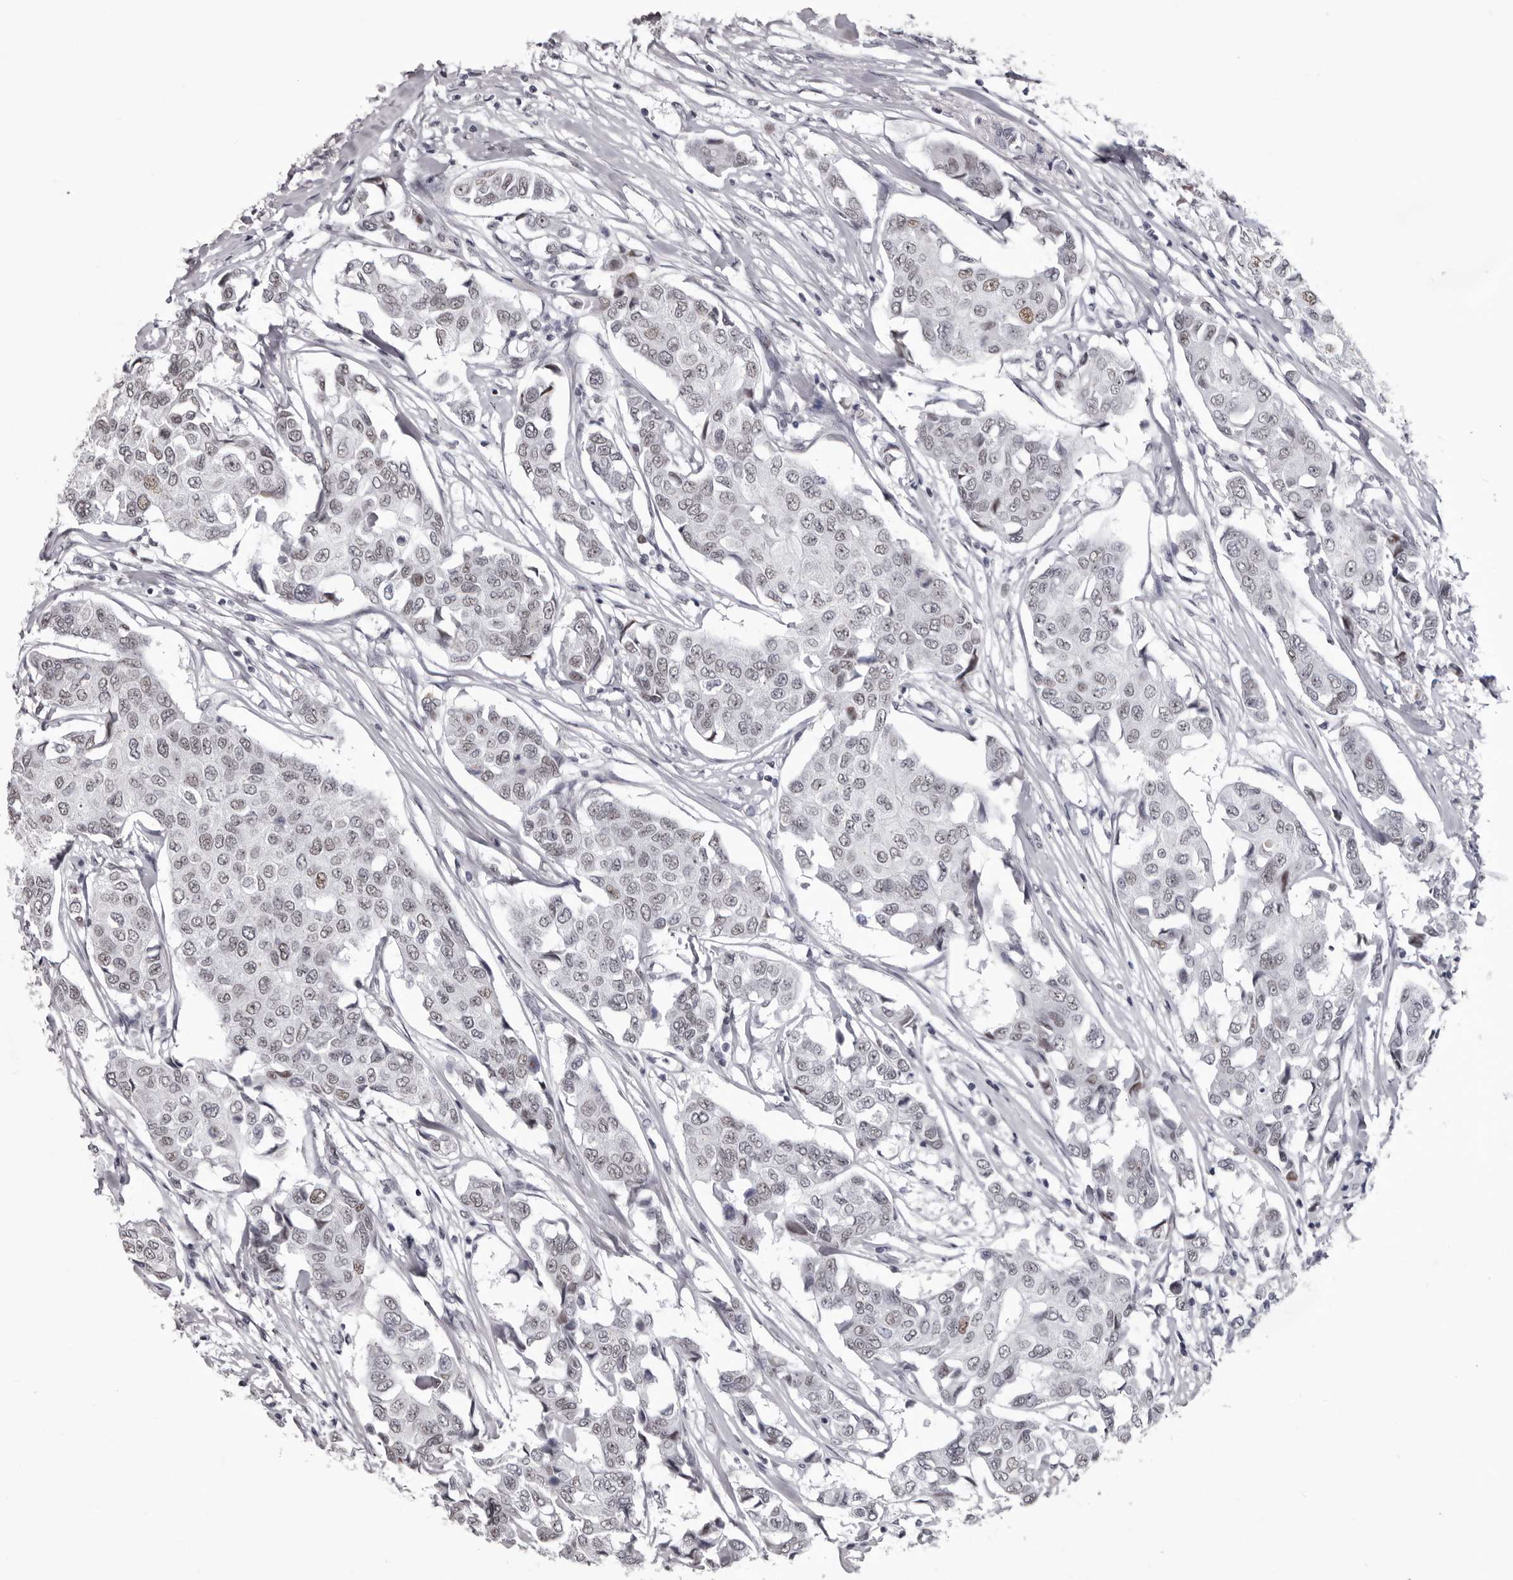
{"staining": {"intensity": "weak", "quantity": "25%-75%", "location": "nuclear"}, "tissue": "breast cancer", "cell_type": "Tumor cells", "image_type": "cancer", "snomed": [{"axis": "morphology", "description": "Duct carcinoma"}, {"axis": "topography", "description": "Breast"}], "caption": "Immunohistochemistry micrograph of neoplastic tissue: human breast cancer (infiltrating ductal carcinoma) stained using immunohistochemistry (IHC) demonstrates low levels of weak protein expression localized specifically in the nuclear of tumor cells, appearing as a nuclear brown color.", "gene": "NUMA1", "patient": {"sex": "female", "age": 80}}